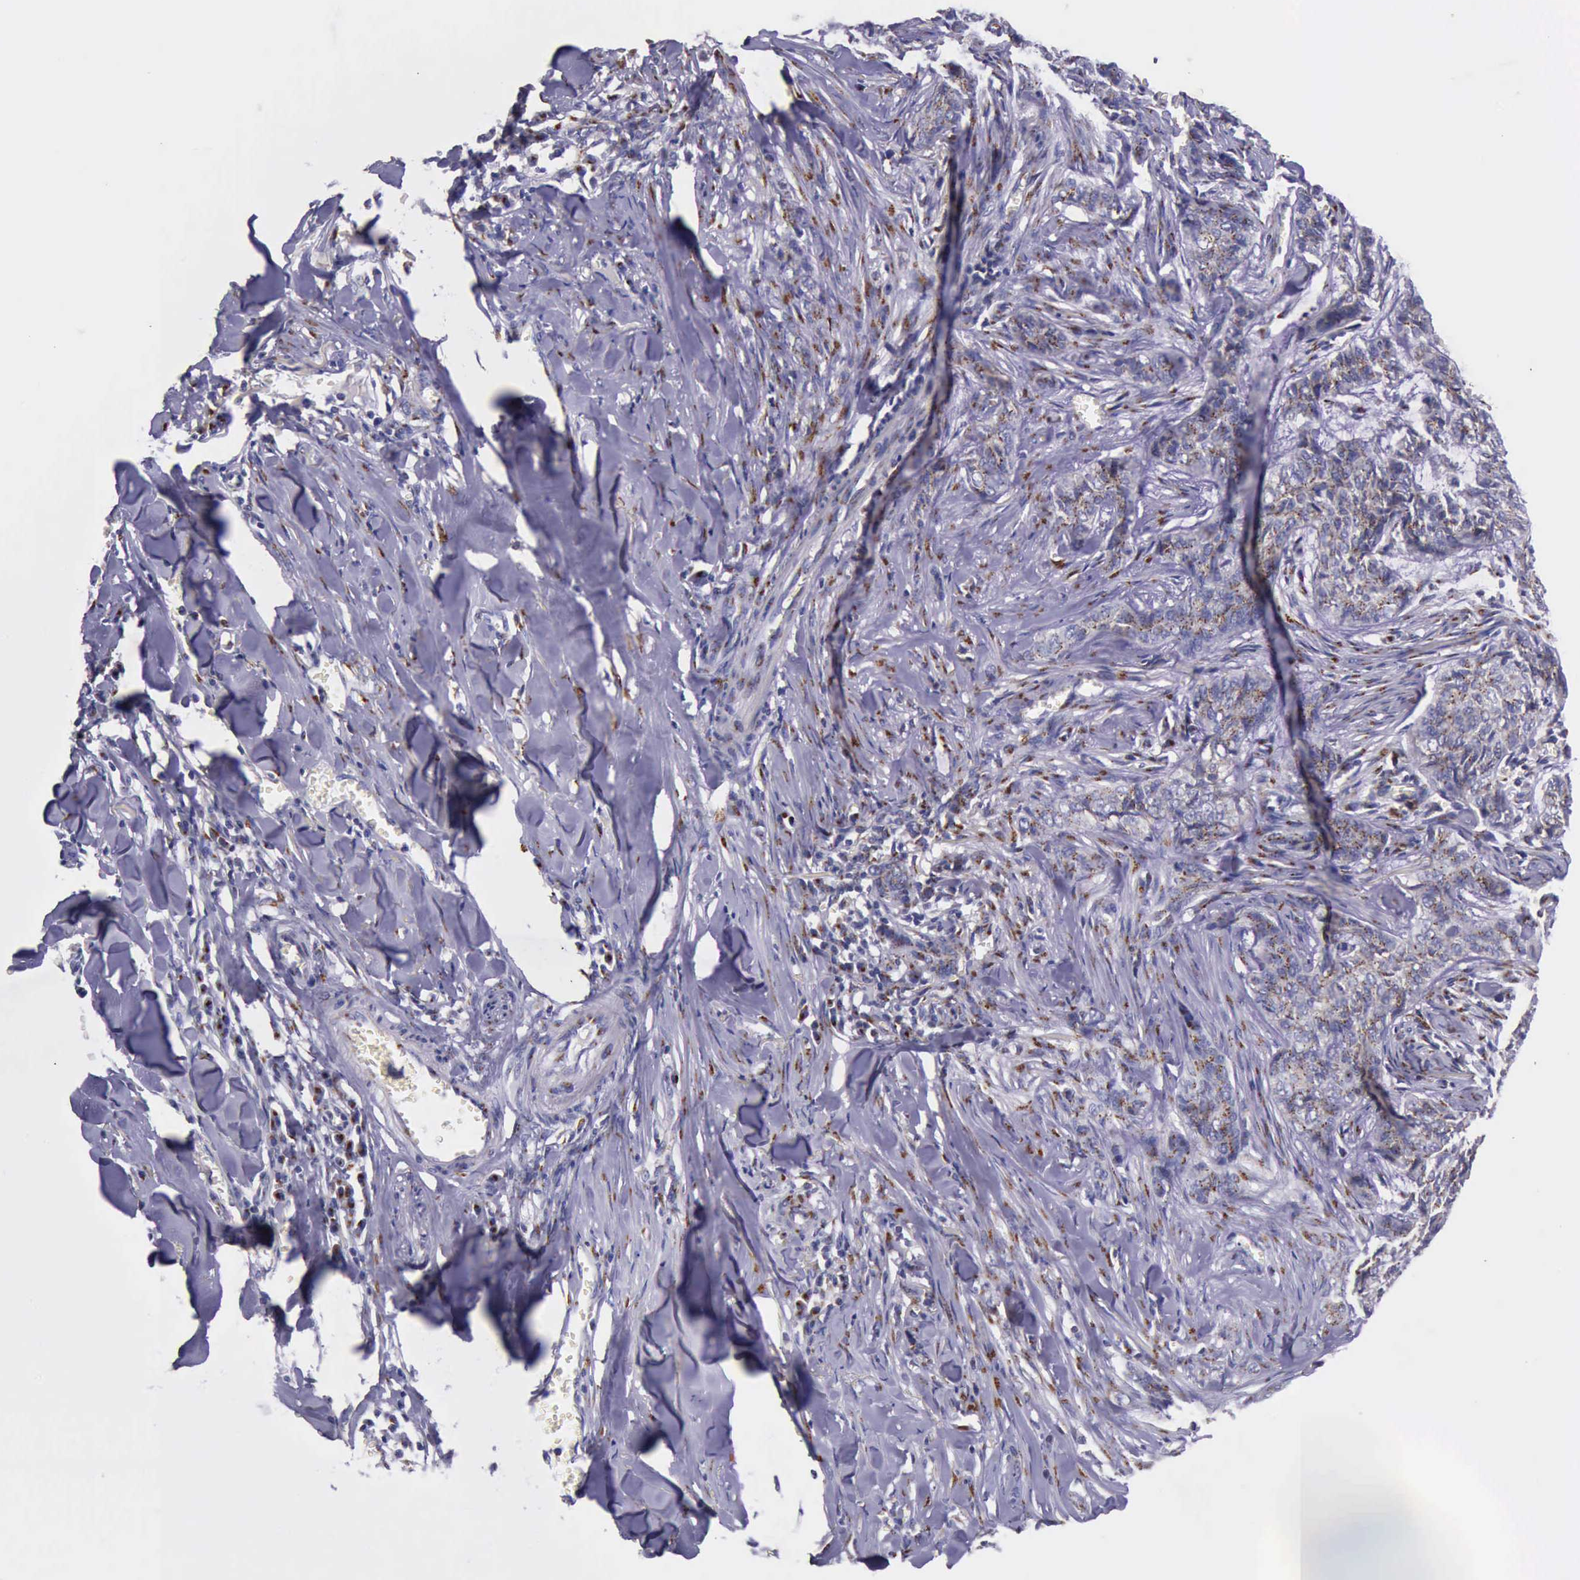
{"staining": {"intensity": "strong", "quantity": ">75%", "location": "cytoplasmic/membranous"}, "tissue": "skin cancer", "cell_type": "Tumor cells", "image_type": "cancer", "snomed": [{"axis": "morphology", "description": "Normal tissue, NOS"}, {"axis": "morphology", "description": "Basal cell carcinoma"}, {"axis": "topography", "description": "Skin"}], "caption": "Human basal cell carcinoma (skin) stained for a protein (brown) reveals strong cytoplasmic/membranous positive positivity in approximately >75% of tumor cells.", "gene": "GOLGA5", "patient": {"sex": "female", "age": 65}}